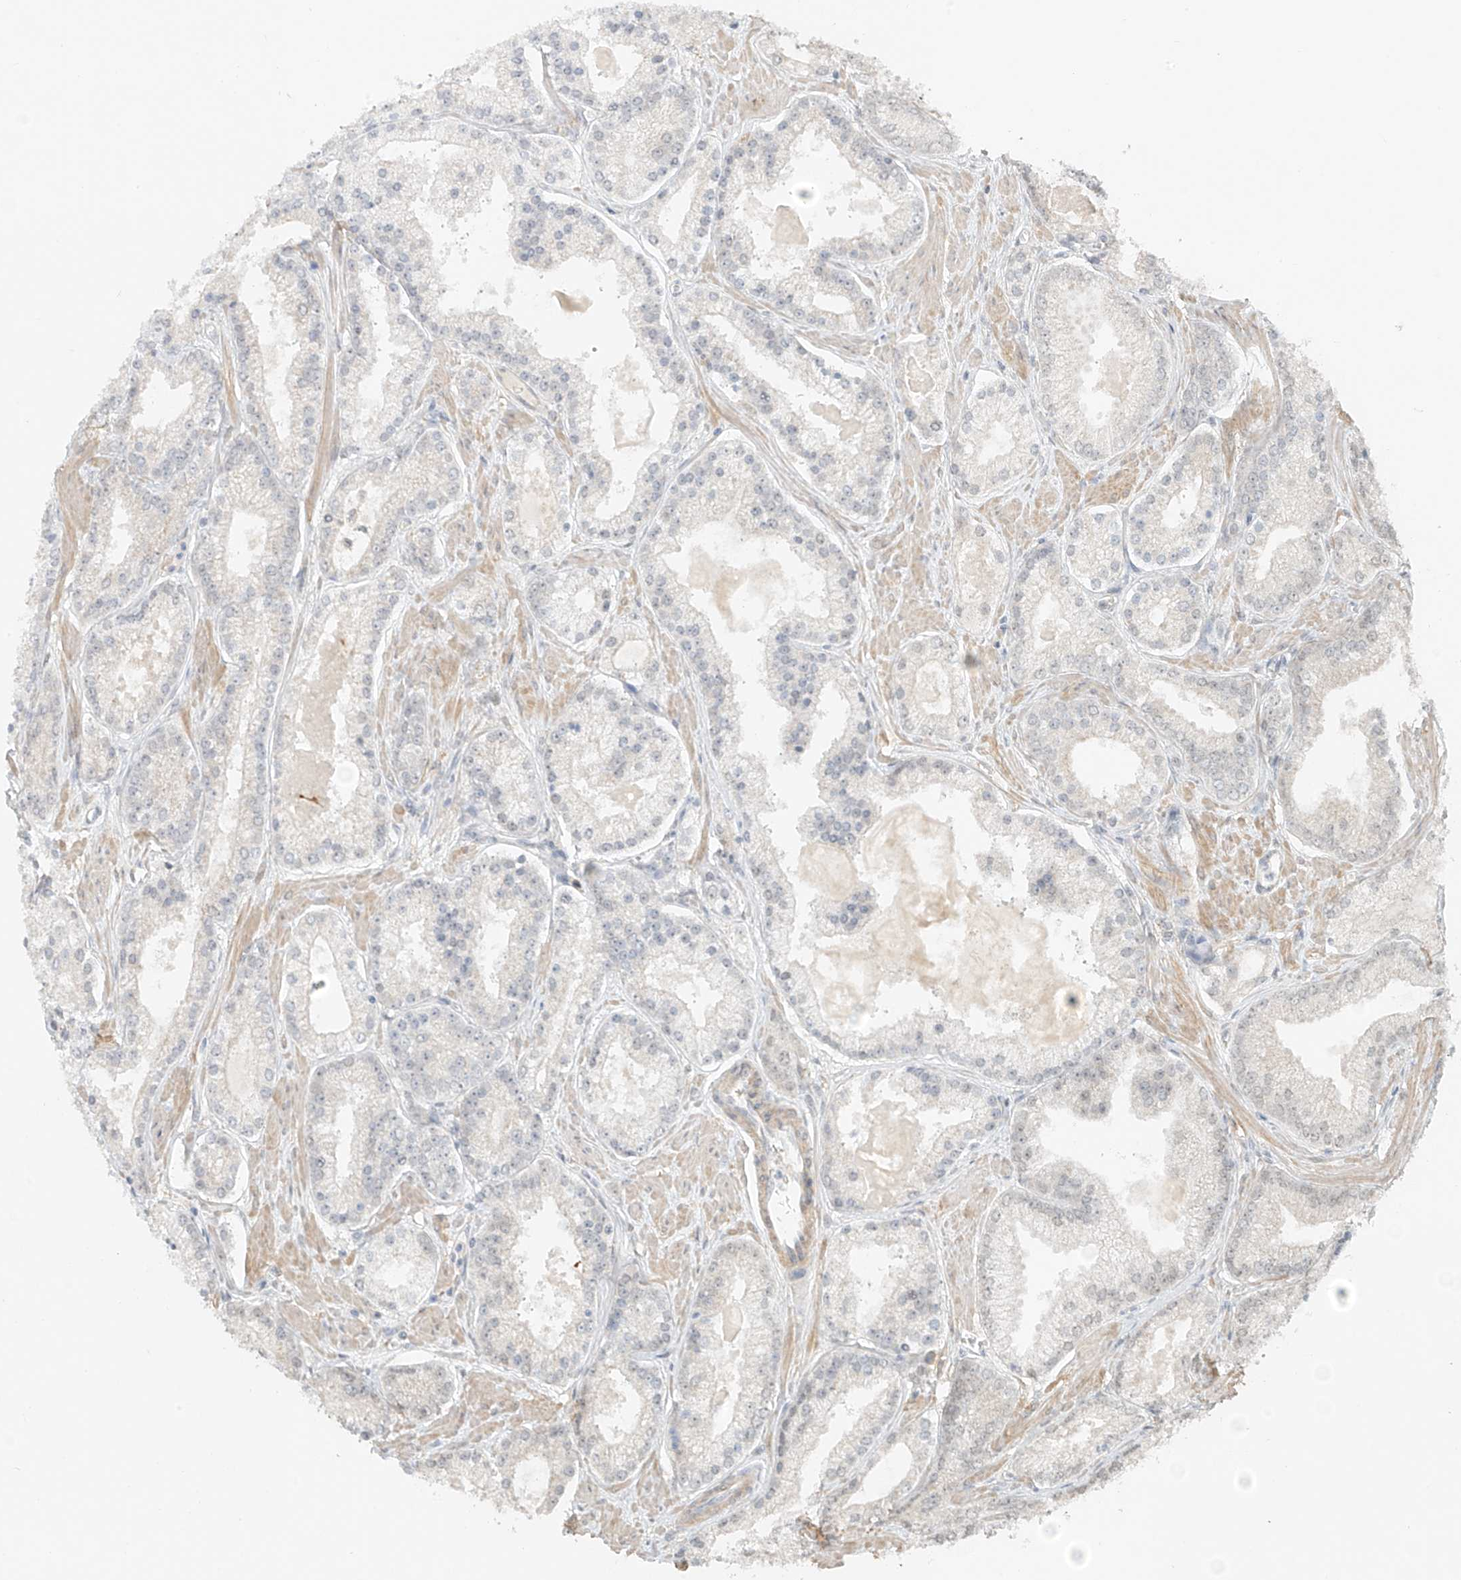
{"staining": {"intensity": "negative", "quantity": "none", "location": "none"}, "tissue": "prostate cancer", "cell_type": "Tumor cells", "image_type": "cancer", "snomed": [{"axis": "morphology", "description": "Adenocarcinoma, Low grade"}, {"axis": "topography", "description": "Prostate"}], "caption": "Immunohistochemistry (IHC) of prostate cancer exhibits no positivity in tumor cells.", "gene": "ABCD1", "patient": {"sex": "male", "age": 54}}